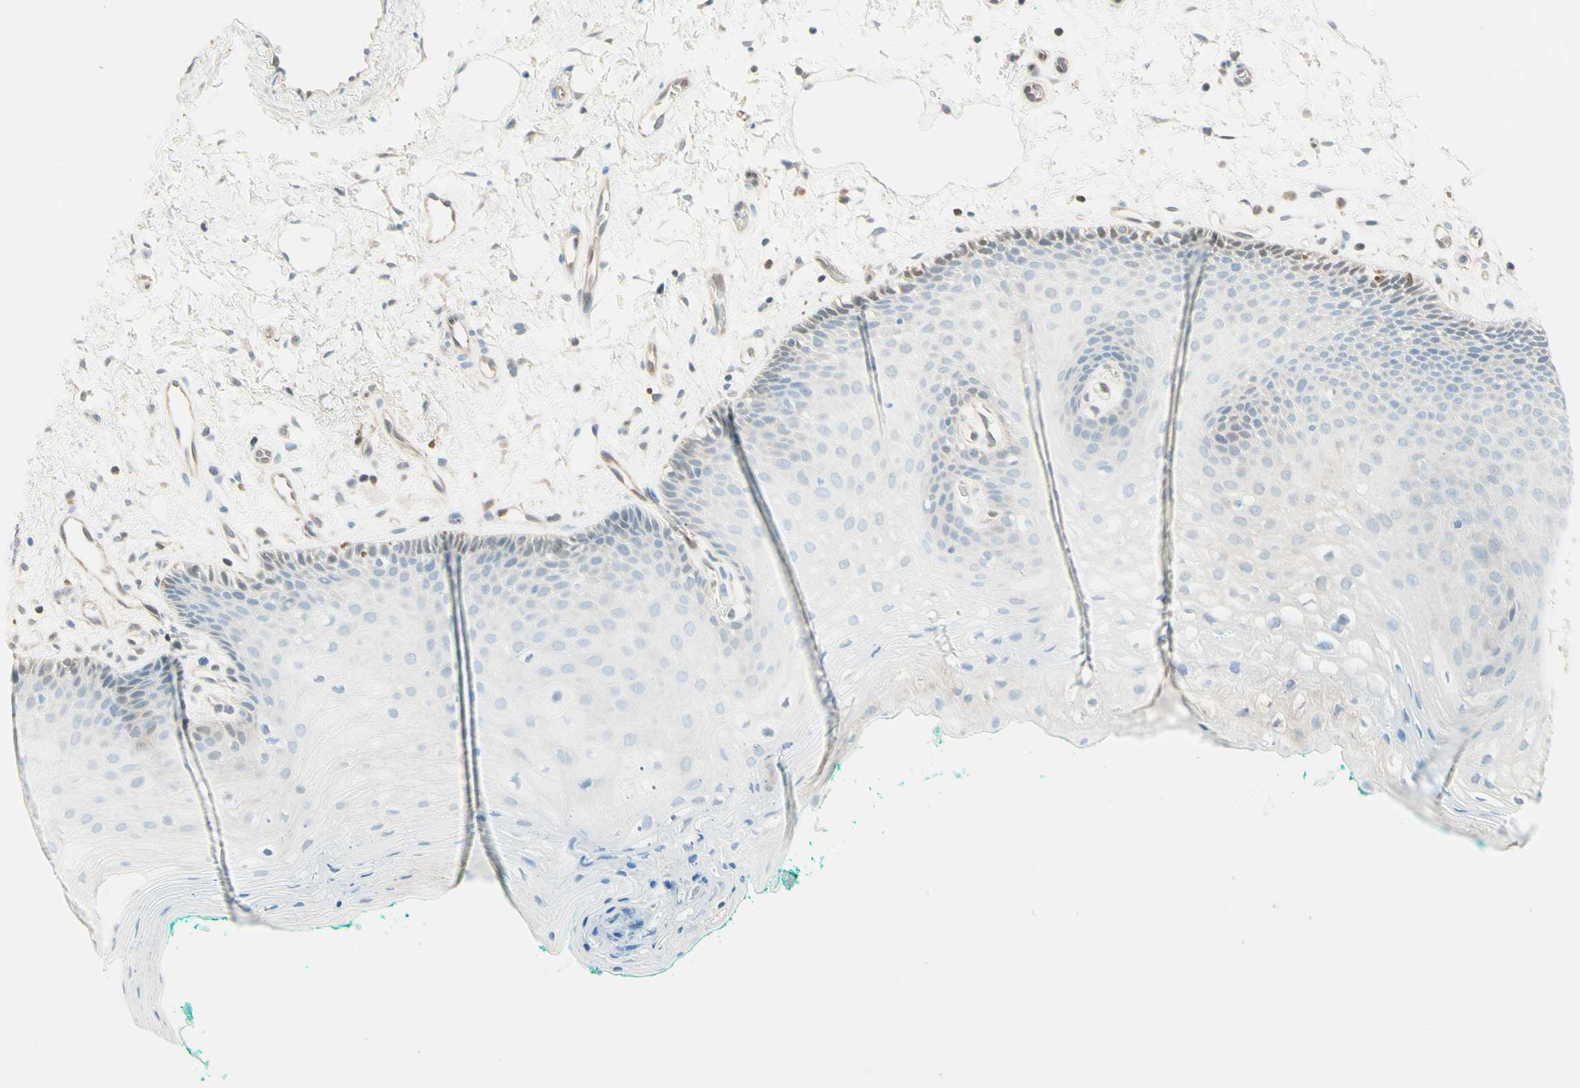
{"staining": {"intensity": "weak", "quantity": "<25%", "location": "nuclear"}, "tissue": "oral mucosa", "cell_type": "Squamous epithelial cells", "image_type": "normal", "snomed": [{"axis": "morphology", "description": "Normal tissue, NOS"}, {"axis": "topography", "description": "Skeletal muscle"}, {"axis": "topography", "description": "Oral tissue"}, {"axis": "topography", "description": "Peripheral nerve tissue"}], "caption": "There is no significant staining in squamous epithelial cells of oral mucosa.", "gene": "UPK3B", "patient": {"sex": "female", "age": 84}}